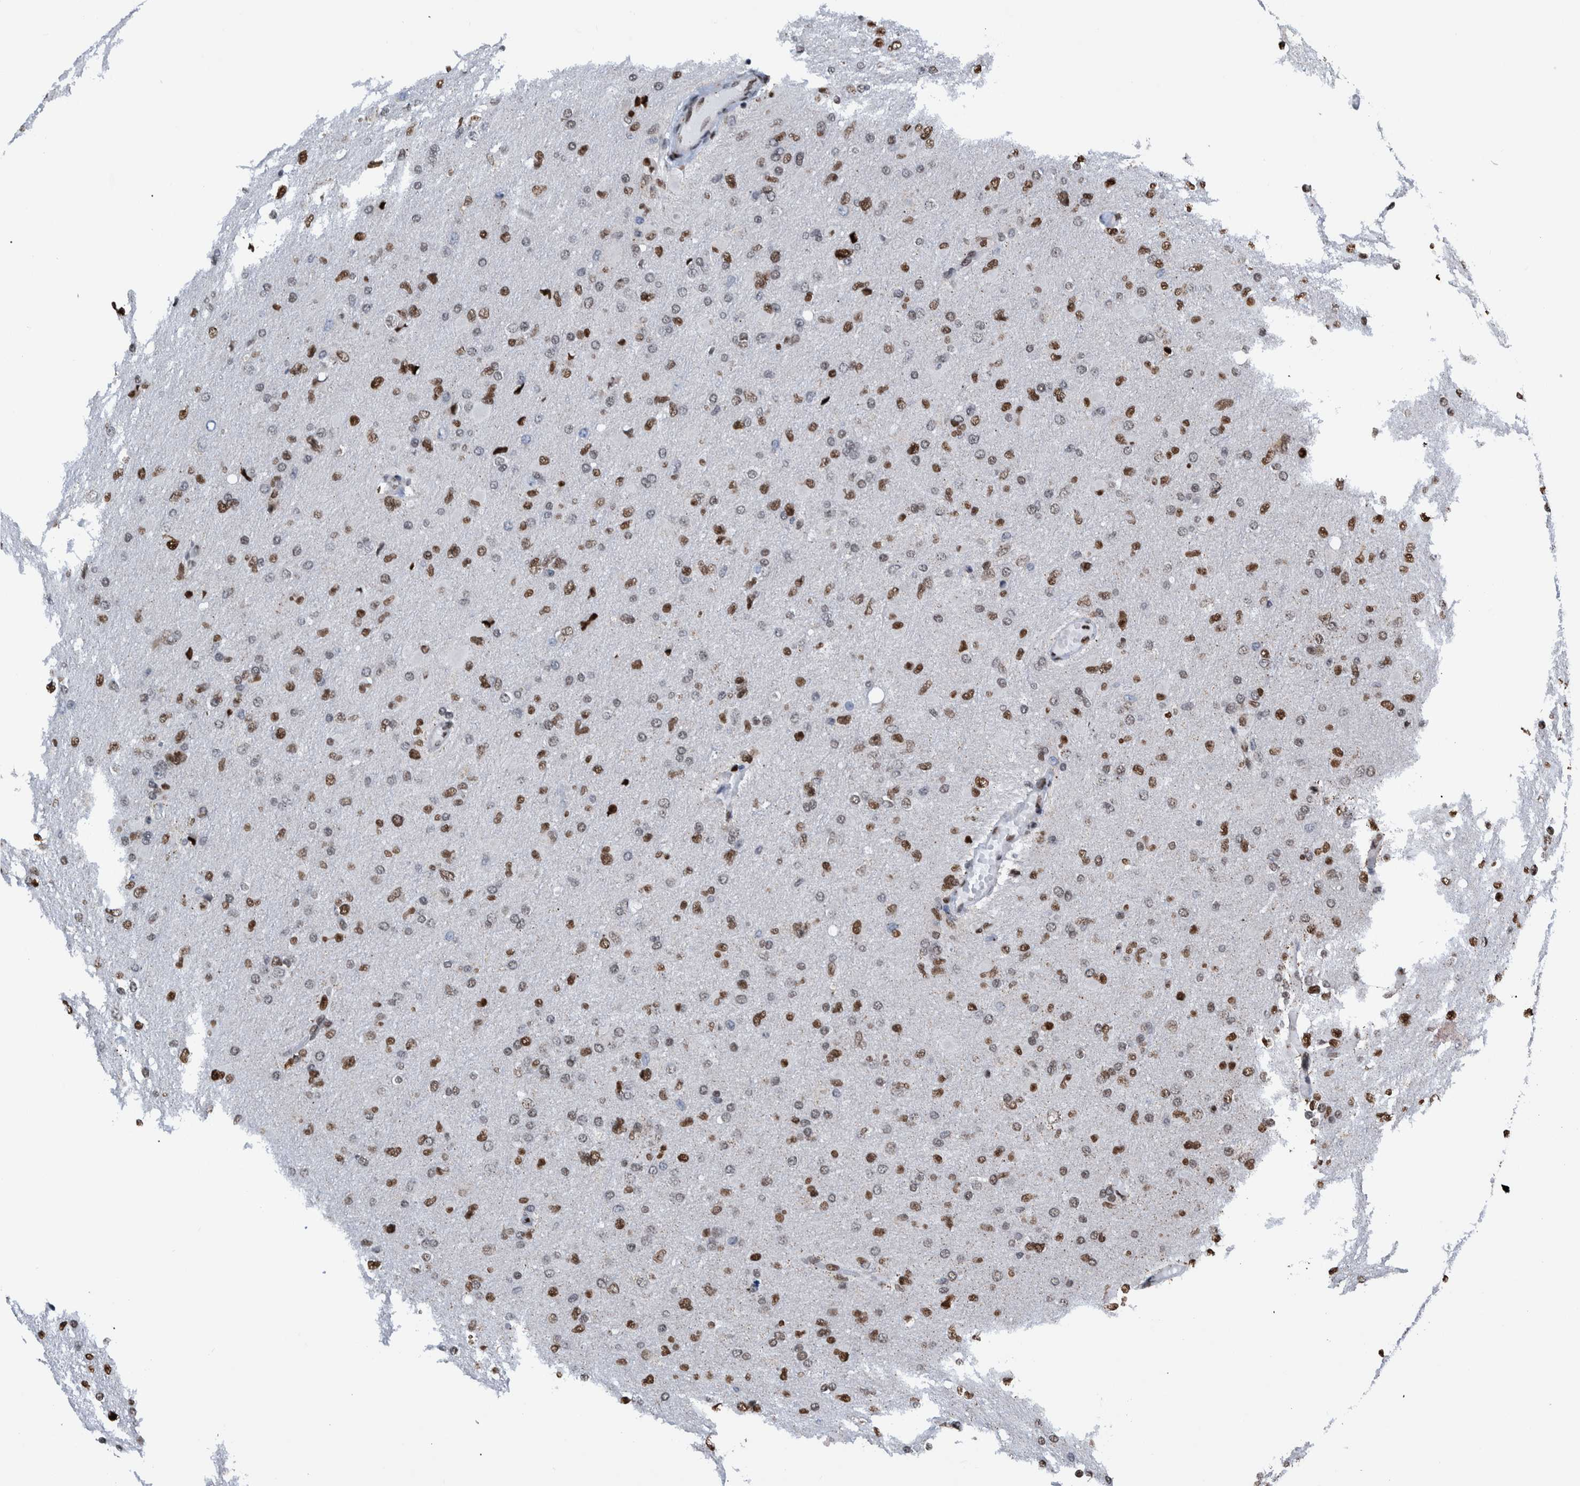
{"staining": {"intensity": "strong", "quantity": "25%-75%", "location": "nuclear"}, "tissue": "glioma", "cell_type": "Tumor cells", "image_type": "cancer", "snomed": [{"axis": "morphology", "description": "Glioma, malignant, High grade"}, {"axis": "topography", "description": "Cerebral cortex"}], "caption": "Immunohistochemical staining of human glioma displays strong nuclear protein expression in about 25%-75% of tumor cells.", "gene": "HEATR9", "patient": {"sex": "female", "age": 36}}